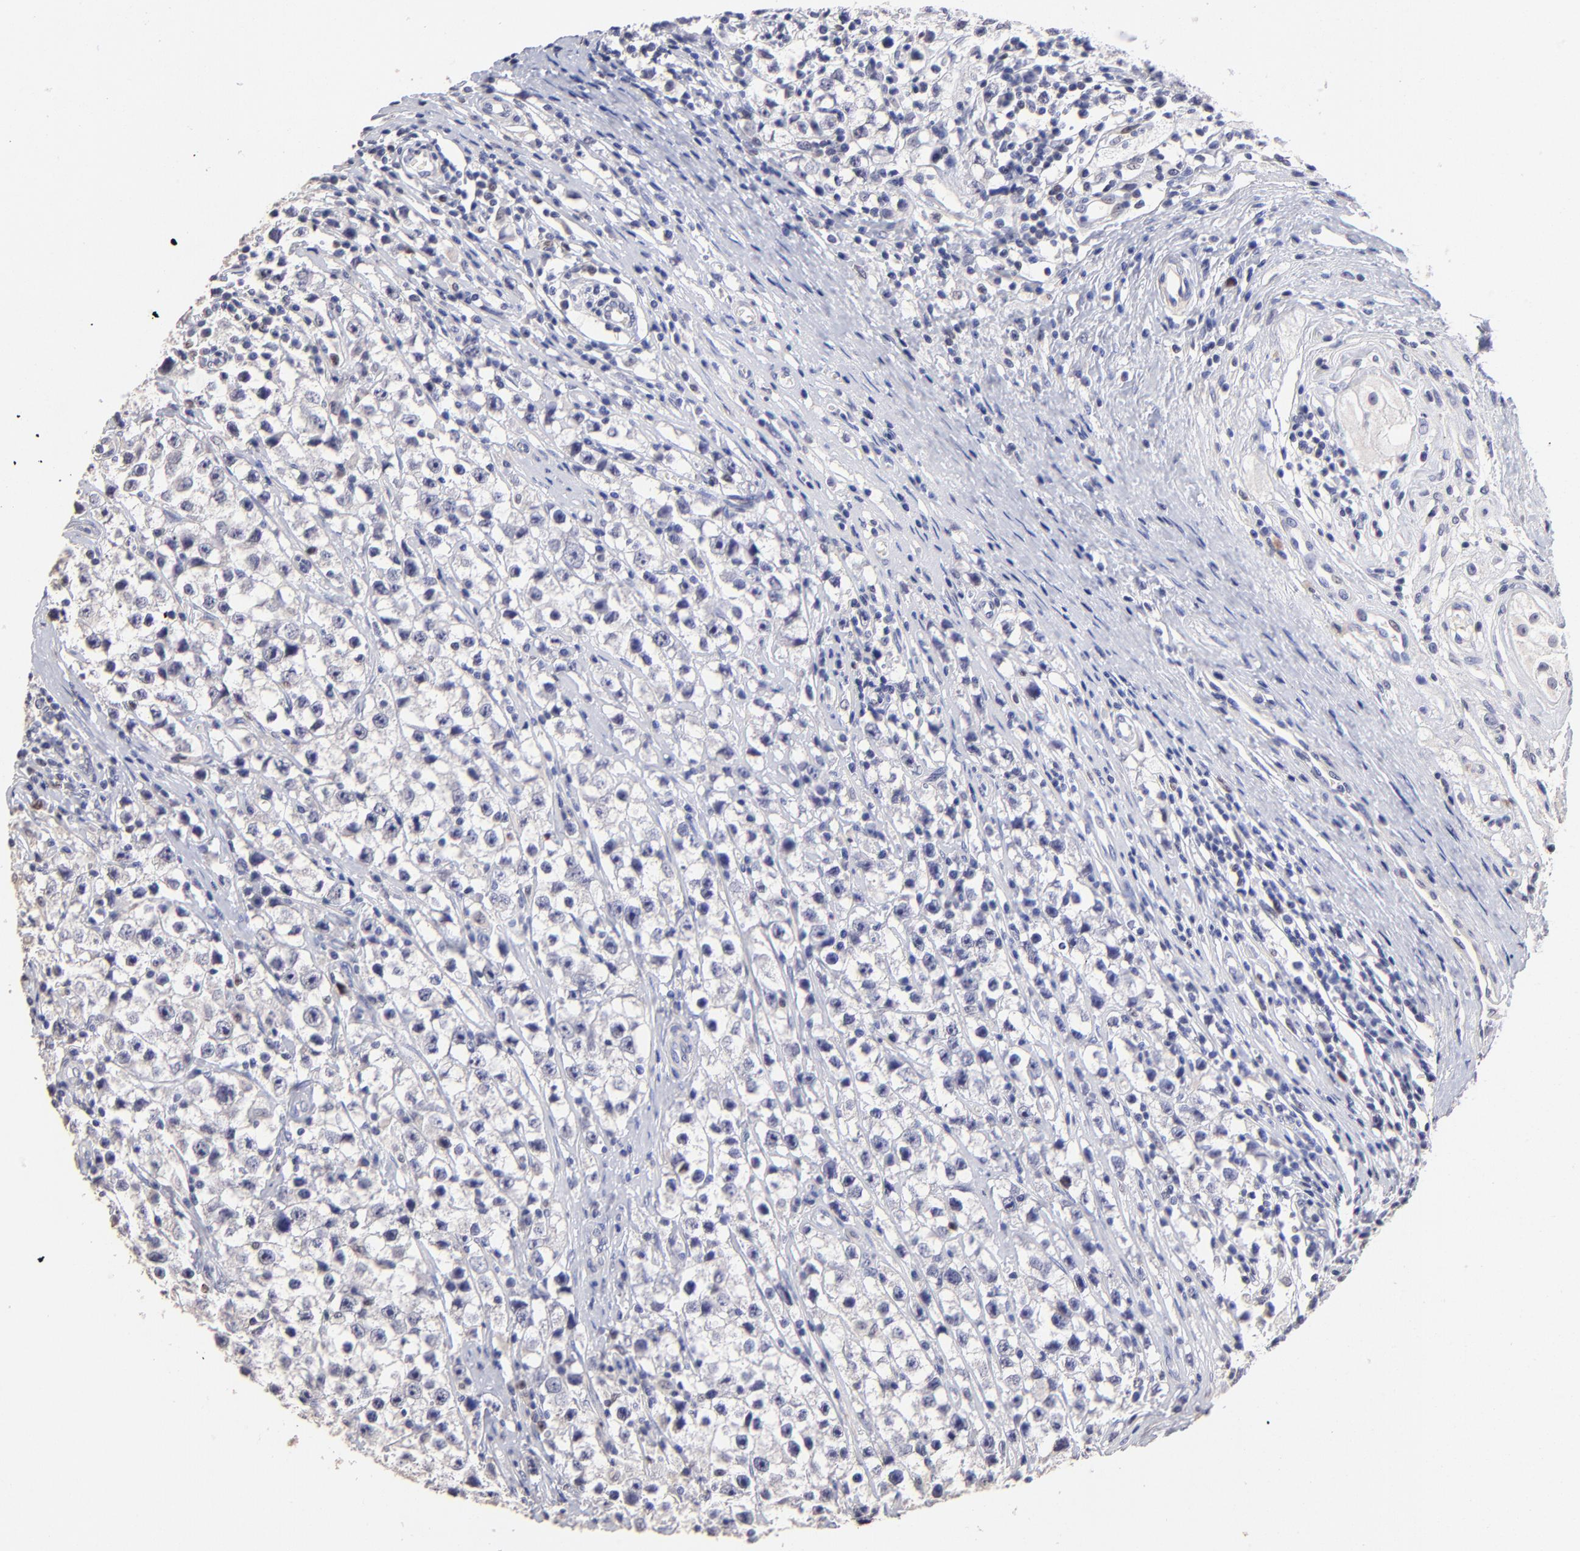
{"staining": {"intensity": "negative", "quantity": "none", "location": "none"}, "tissue": "testis cancer", "cell_type": "Tumor cells", "image_type": "cancer", "snomed": [{"axis": "morphology", "description": "Seminoma, NOS"}, {"axis": "topography", "description": "Testis"}], "caption": "Immunohistochemistry (IHC) image of neoplastic tissue: seminoma (testis) stained with DAB (3,3'-diaminobenzidine) shows no significant protein staining in tumor cells.", "gene": "DNMT1", "patient": {"sex": "male", "age": 35}}